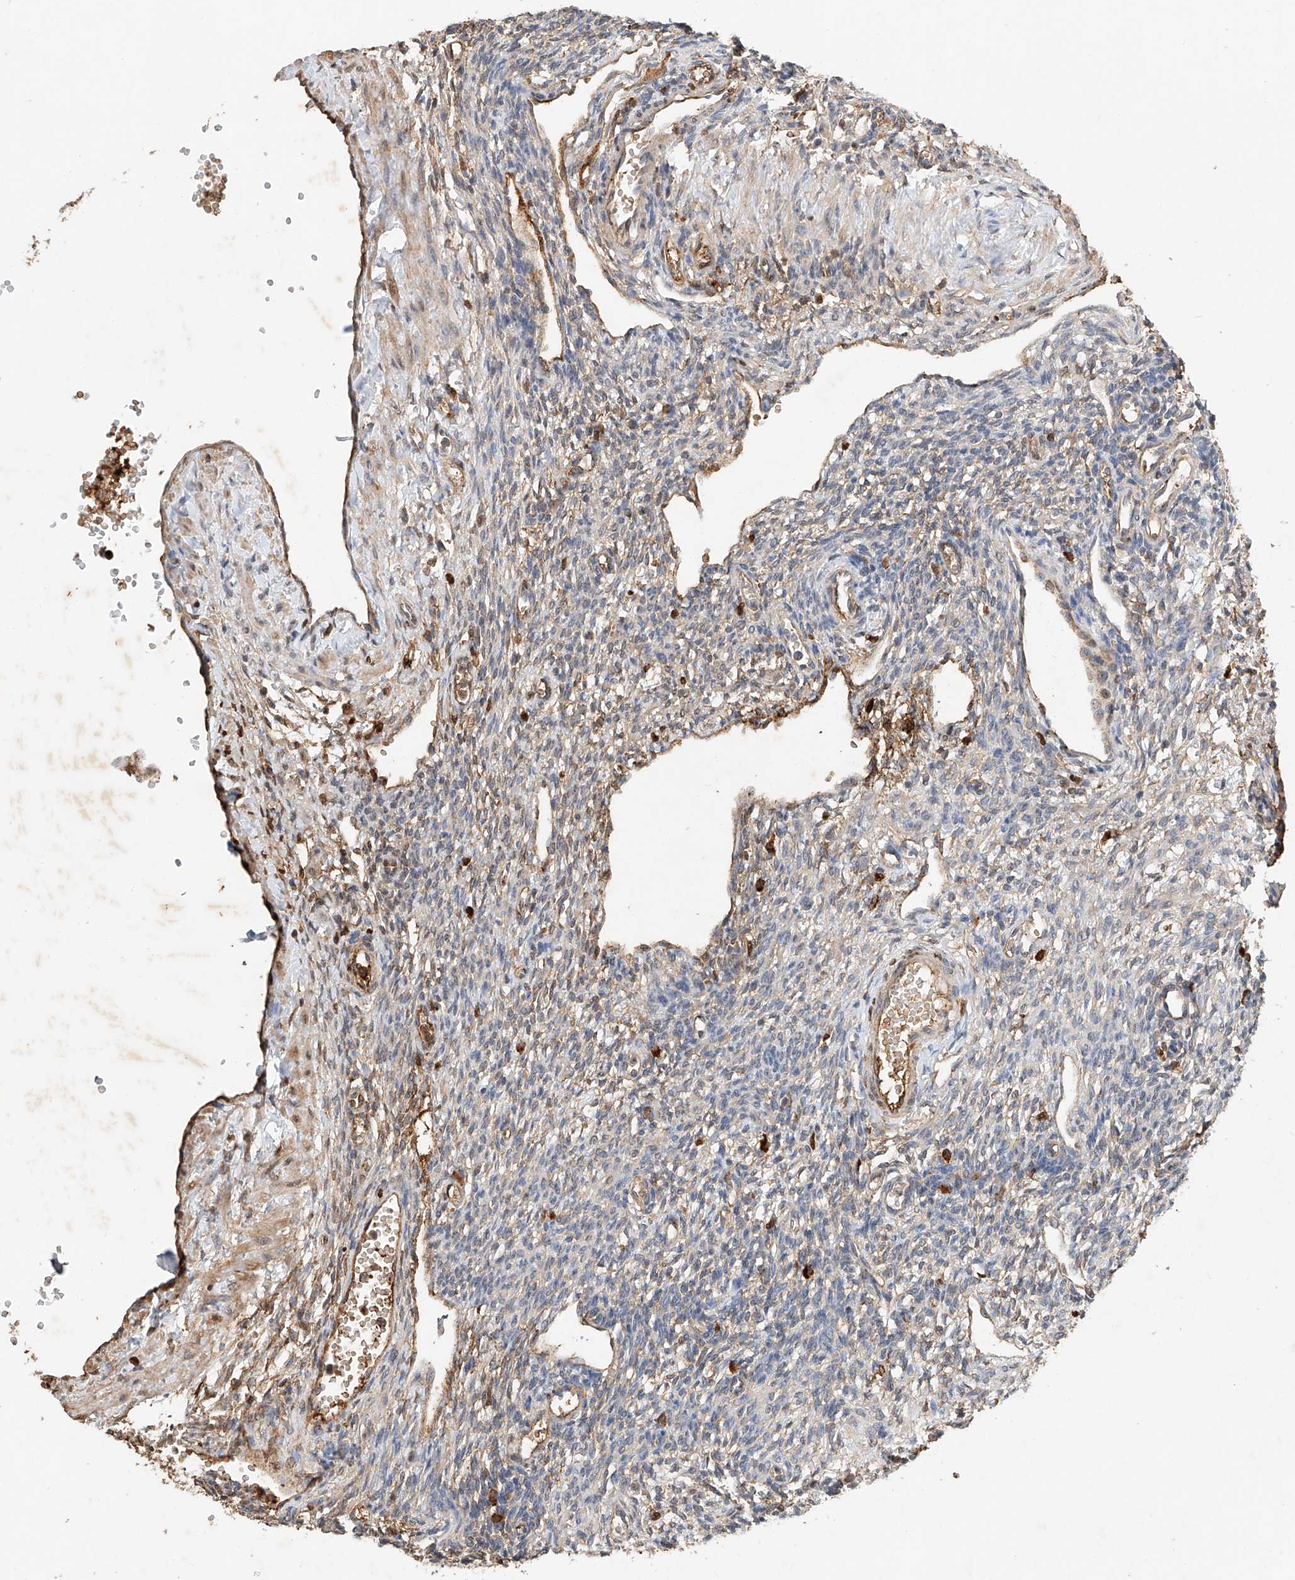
{"staining": {"intensity": "negative", "quantity": "none", "location": "none"}, "tissue": "ovary", "cell_type": "Ovarian stroma cells", "image_type": "normal", "snomed": [{"axis": "morphology", "description": "Normal tissue, NOS"}, {"axis": "morphology", "description": "Cyst, NOS"}, {"axis": "topography", "description": "Ovary"}], "caption": "The histopathology image reveals no staining of ovarian stroma cells in benign ovary.", "gene": "CTDP1", "patient": {"sex": "female", "age": 33}}